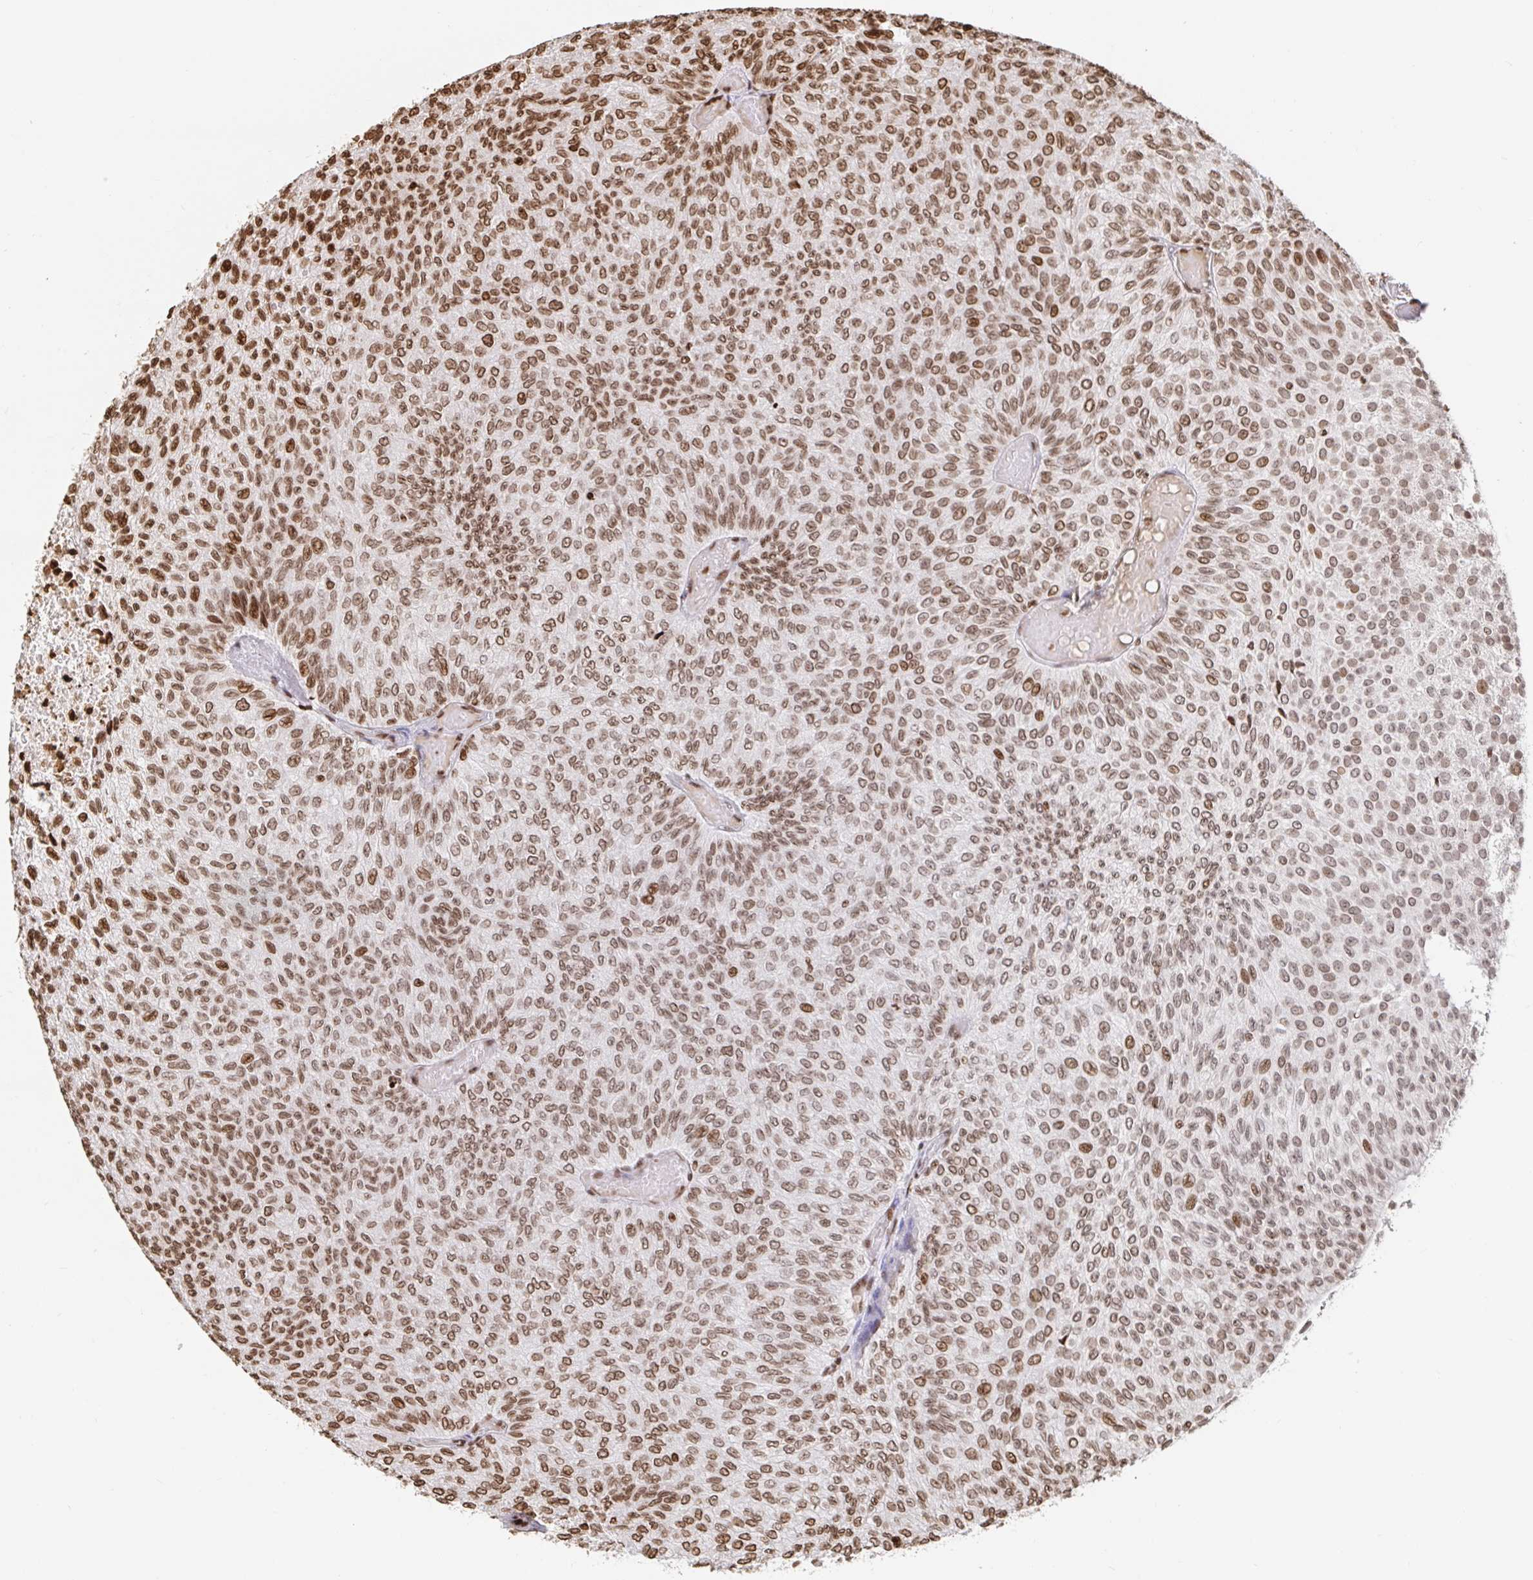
{"staining": {"intensity": "moderate", "quantity": ">75%", "location": "nuclear"}, "tissue": "urothelial cancer", "cell_type": "Tumor cells", "image_type": "cancer", "snomed": [{"axis": "morphology", "description": "Urothelial carcinoma, Low grade"}, {"axis": "topography", "description": "Urinary bladder"}], "caption": "High-power microscopy captured an immunohistochemistry (IHC) image of urothelial carcinoma (low-grade), revealing moderate nuclear positivity in approximately >75% of tumor cells.", "gene": "H2BC5", "patient": {"sex": "male", "age": 78}}